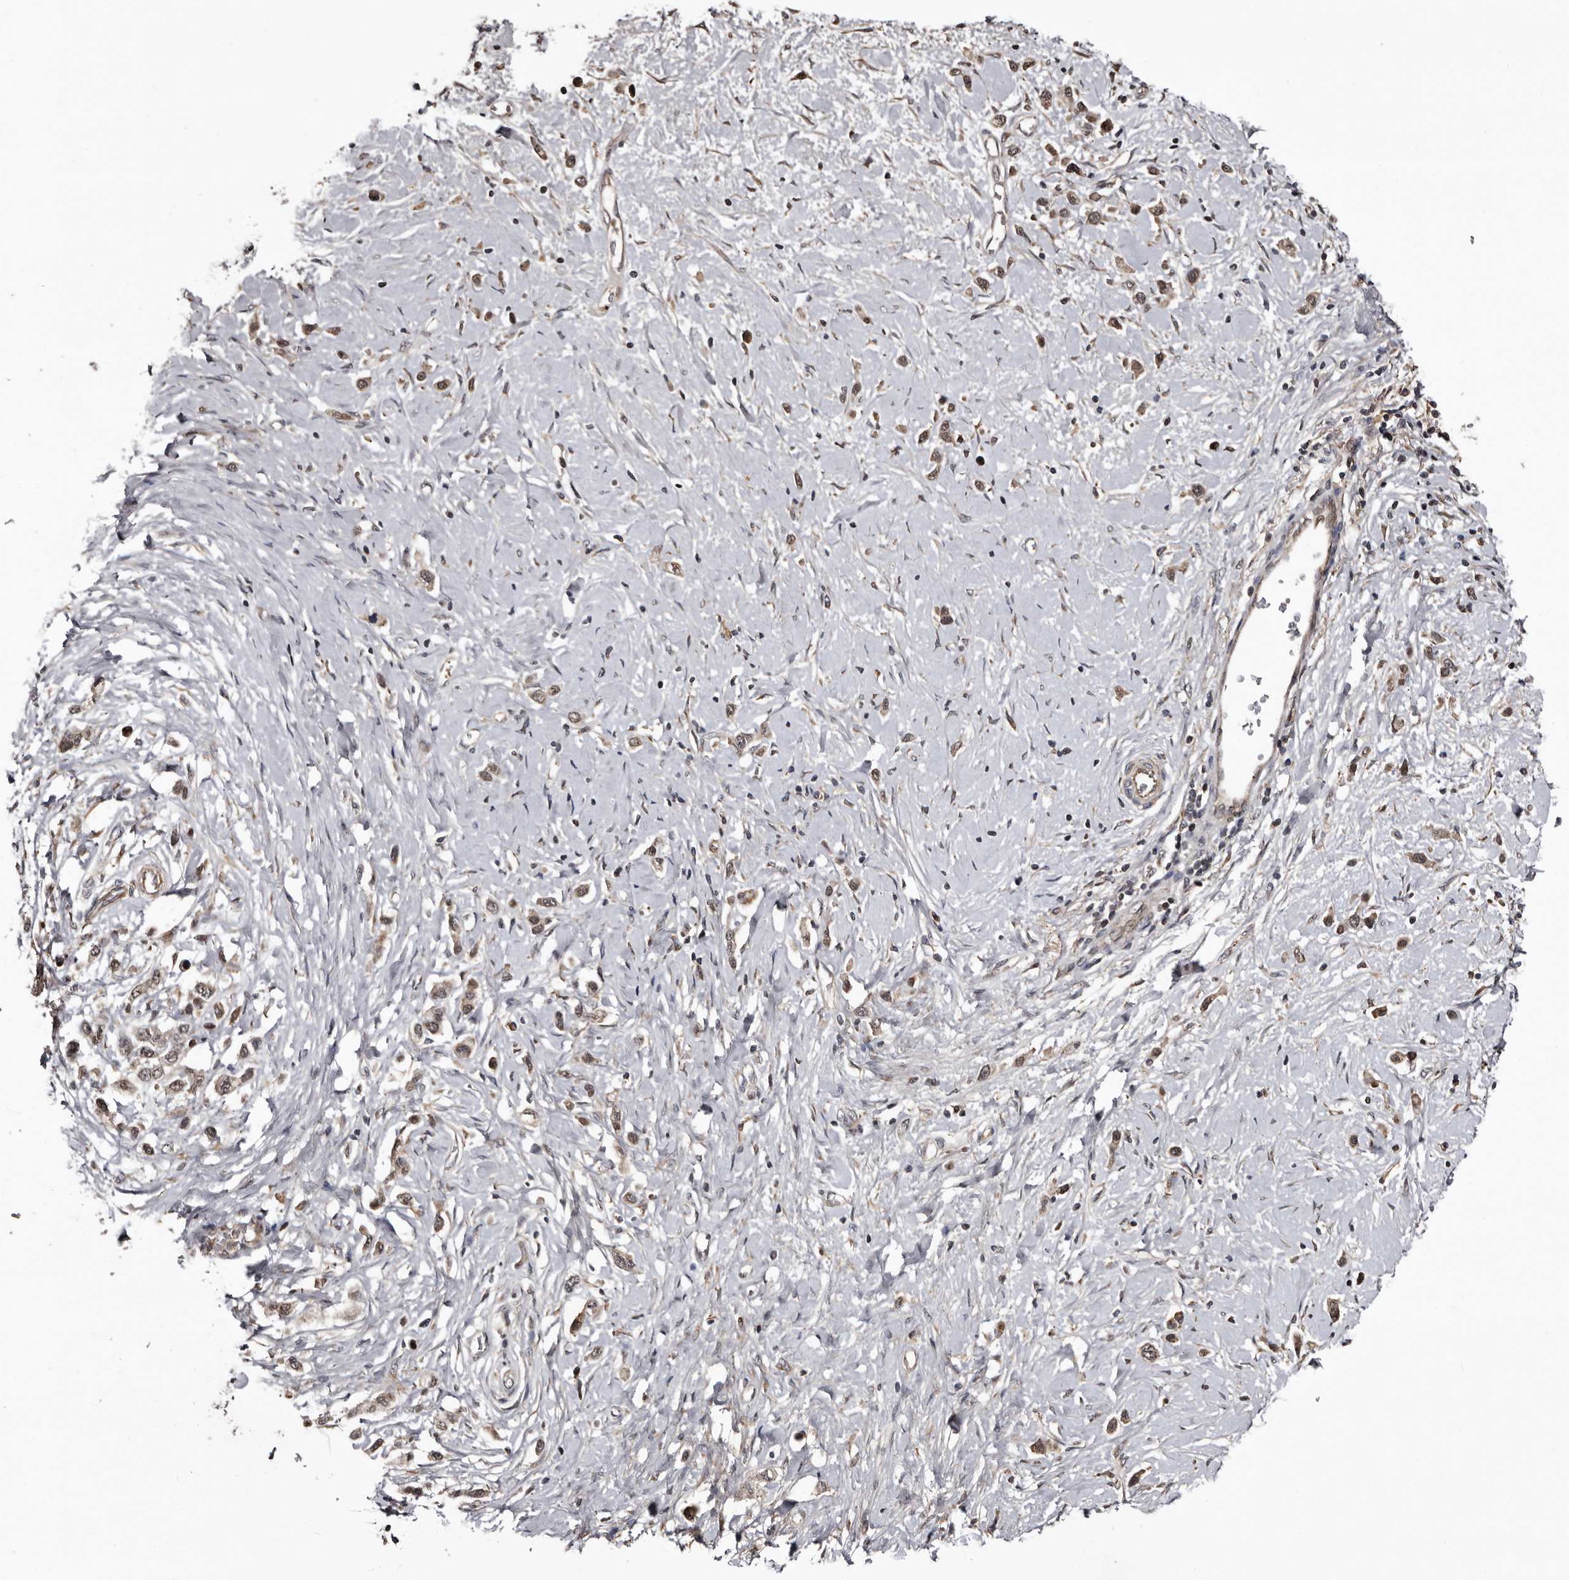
{"staining": {"intensity": "weak", "quantity": ">75%", "location": "cytoplasmic/membranous,nuclear"}, "tissue": "stomach cancer", "cell_type": "Tumor cells", "image_type": "cancer", "snomed": [{"axis": "morphology", "description": "Adenocarcinoma, NOS"}, {"axis": "topography", "description": "Stomach"}], "caption": "The photomicrograph displays immunohistochemical staining of adenocarcinoma (stomach). There is weak cytoplasmic/membranous and nuclear positivity is appreciated in about >75% of tumor cells. Immunohistochemistry stains the protein of interest in brown and the nuclei are stained blue.", "gene": "SERTAD4", "patient": {"sex": "female", "age": 65}}